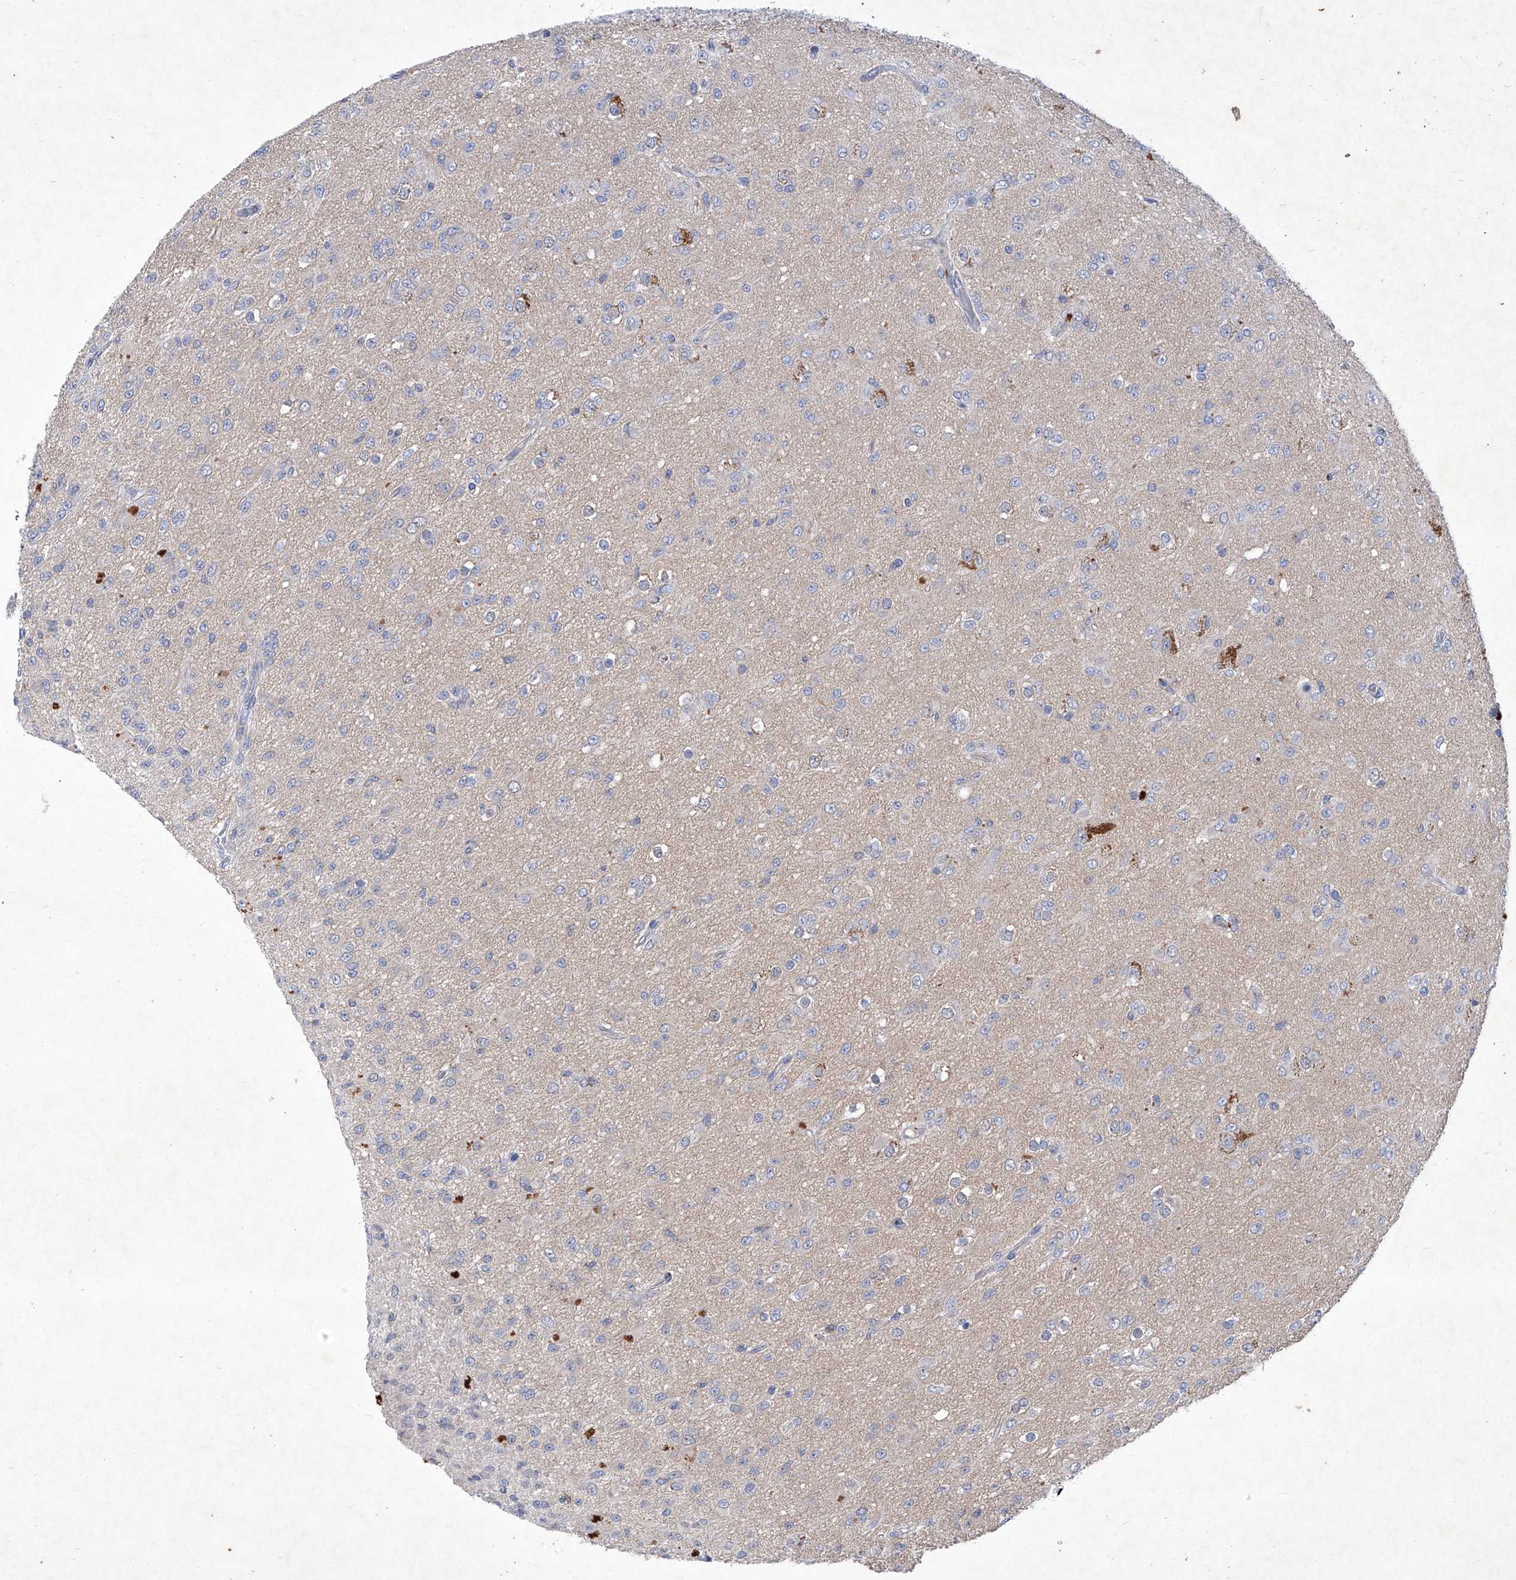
{"staining": {"intensity": "negative", "quantity": "none", "location": "none"}, "tissue": "glioma", "cell_type": "Tumor cells", "image_type": "cancer", "snomed": [{"axis": "morphology", "description": "Glioma, malignant, Low grade"}, {"axis": "topography", "description": "Brain"}], "caption": "Malignant glioma (low-grade) was stained to show a protein in brown. There is no significant staining in tumor cells. The staining is performed using DAB brown chromogen with nuclei counter-stained in using hematoxylin.", "gene": "SBK2", "patient": {"sex": "male", "age": 65}}